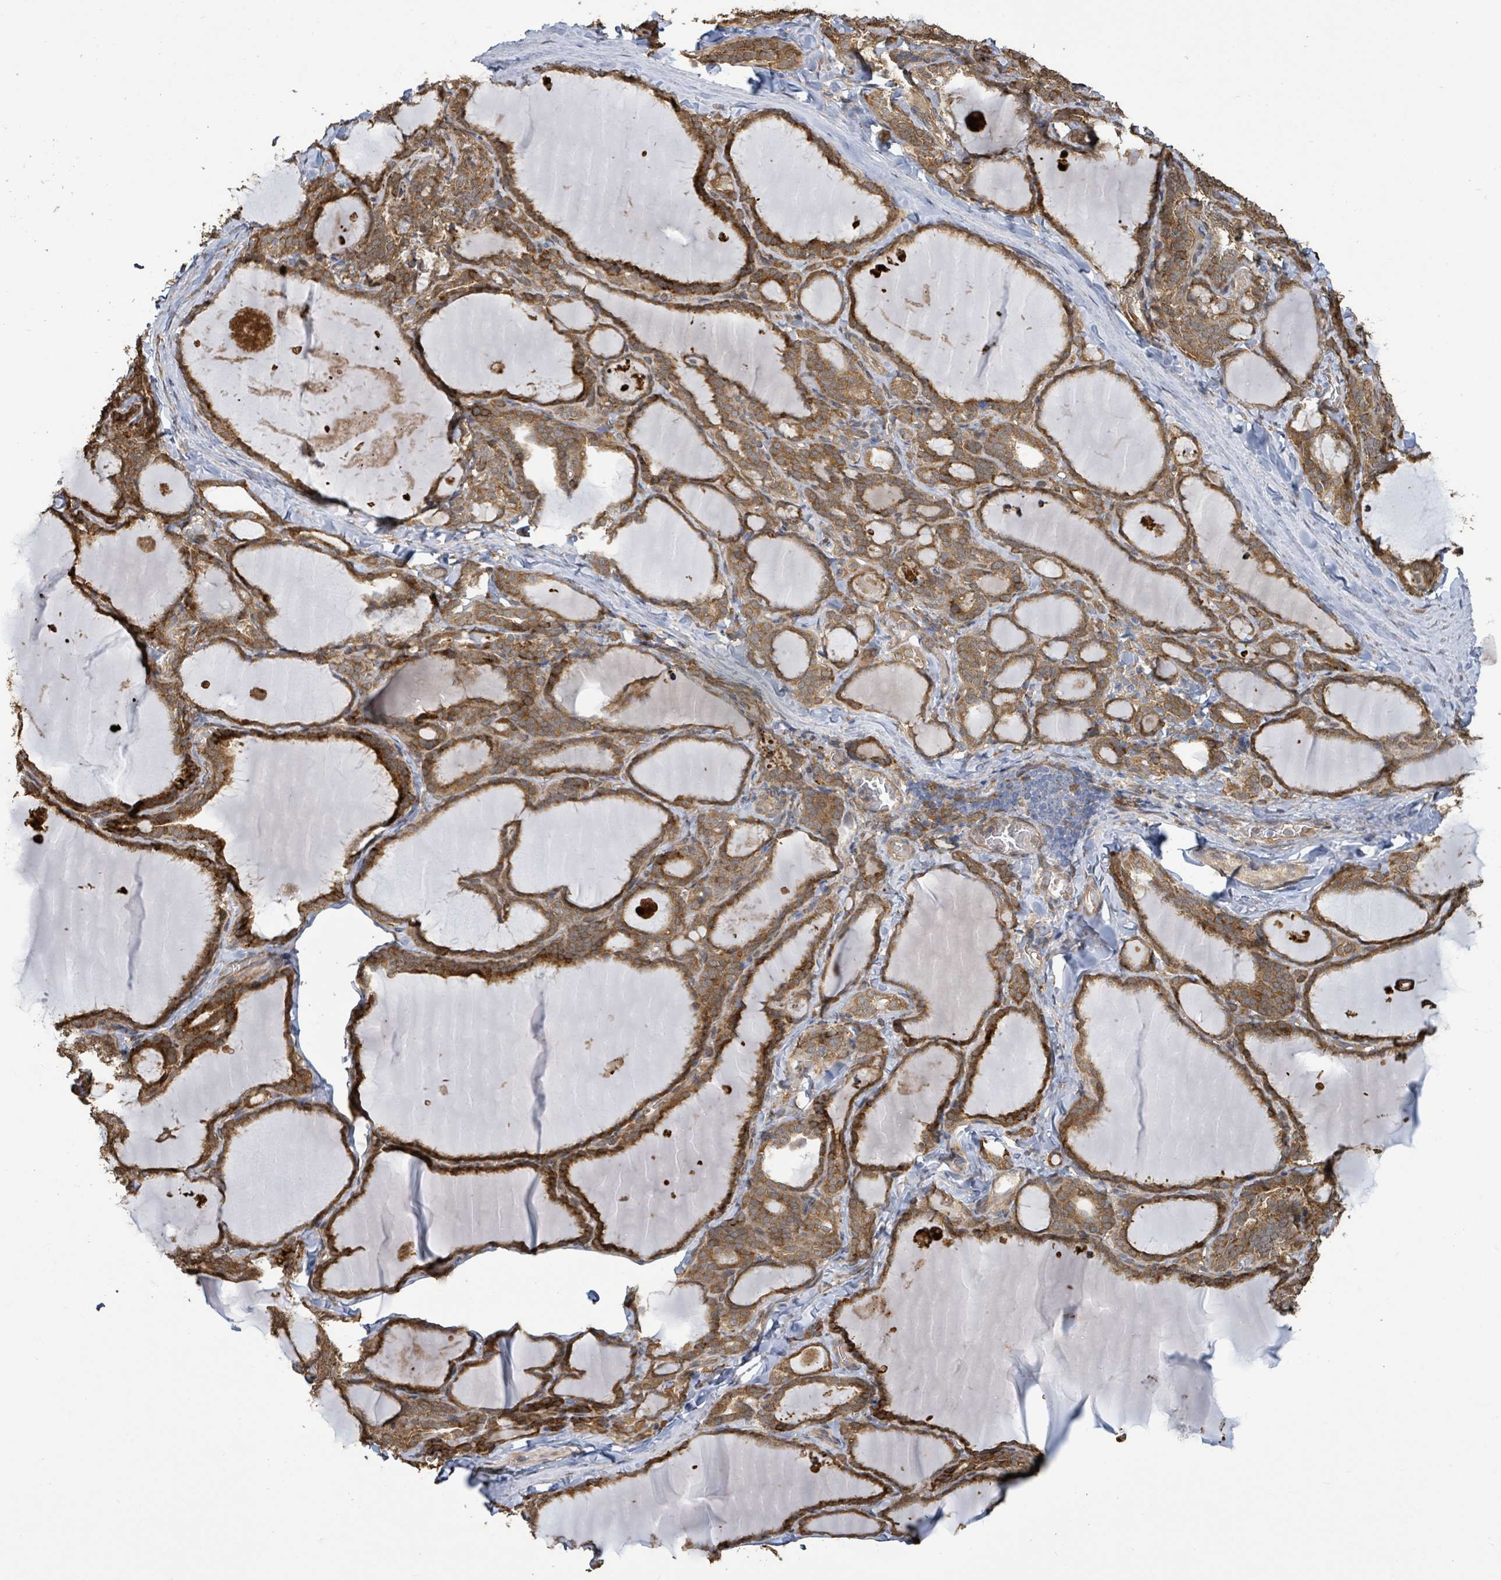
{"staining": {"intensity": "strong", "quantity": ">75%", "location": "cytoplasmic/membranous"}, "tissue": "thyroid gland", "cell_type": "Glandular cells", "image_type": "normal", "snomed": [{"axis": "morphology", "description": "Normal tissue, NOS"}, {"axis": "topography", "description": "Thyroid gland"}], "caption": "Strong cytoplasmic/membranous staining is seen in about >75% of glandular cells in normal thyroid gland.", "gene": "ARPIN", "patient": {"sex": "female", "age": 31}}